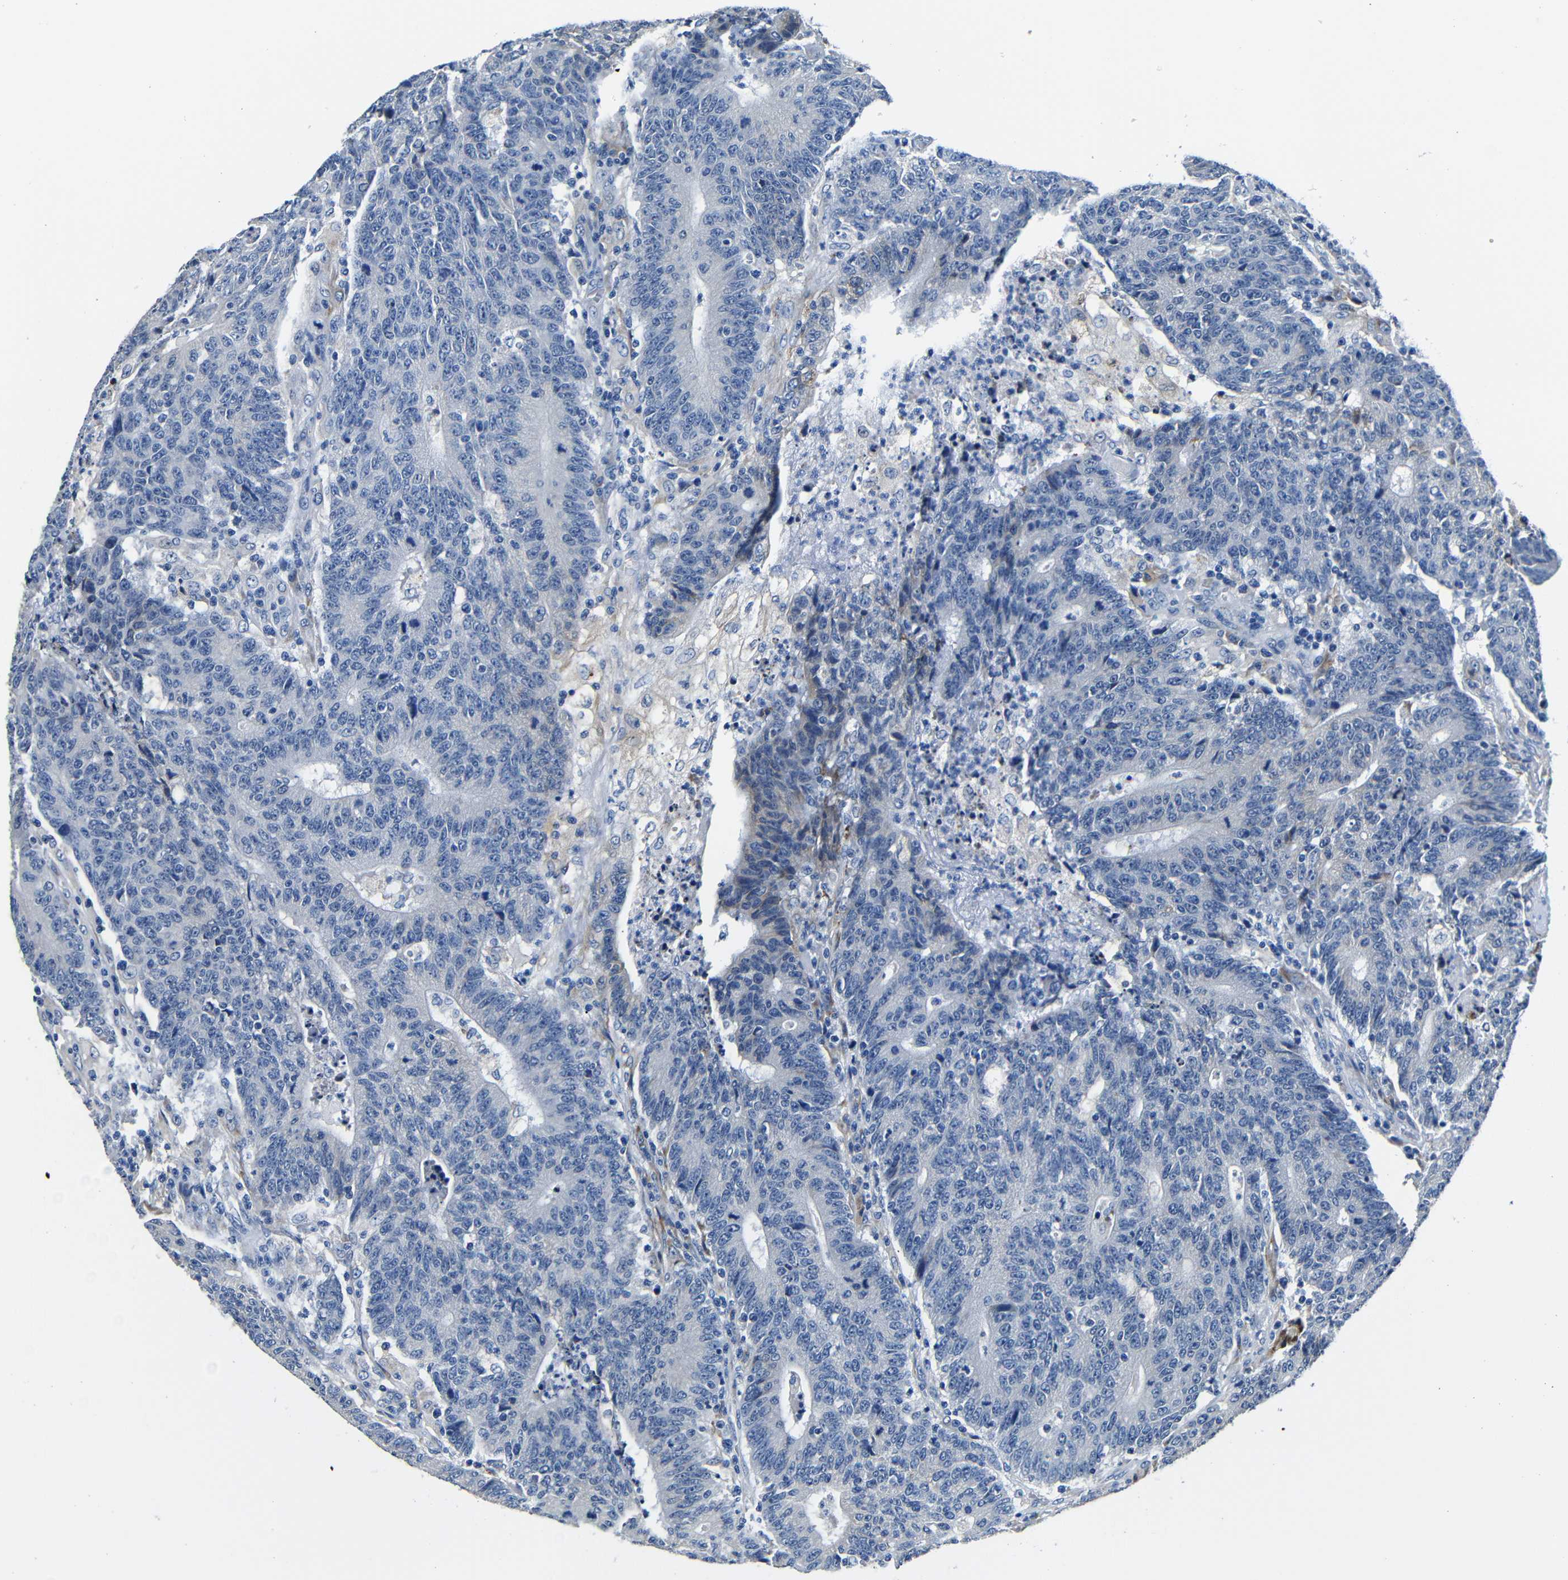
{"staining": {"intensity": "moderate", "quantity": "<25%", "location": "cytoplasmic/membranous"}, "tissue": "colorectal cancer", "cell_type": "Tumor cells", "image_type": "cancer", "snomed": [{"axis": "morphology", "description": "Normal tissue, NOS"}, {"axis": "morphology", "description": "Adenocarcinoma, NOS"}, {"axis": "topography", "description": "Colon"}], "caption": "Colorectal adenocarcinoma stained for a protein (brown) exhibits moderate cytoplasmic/membranous positive positivity in about <25% of tumor cells.", "gene": "TNFAIP1", "patient": {"sex": "female", "age": 75}}